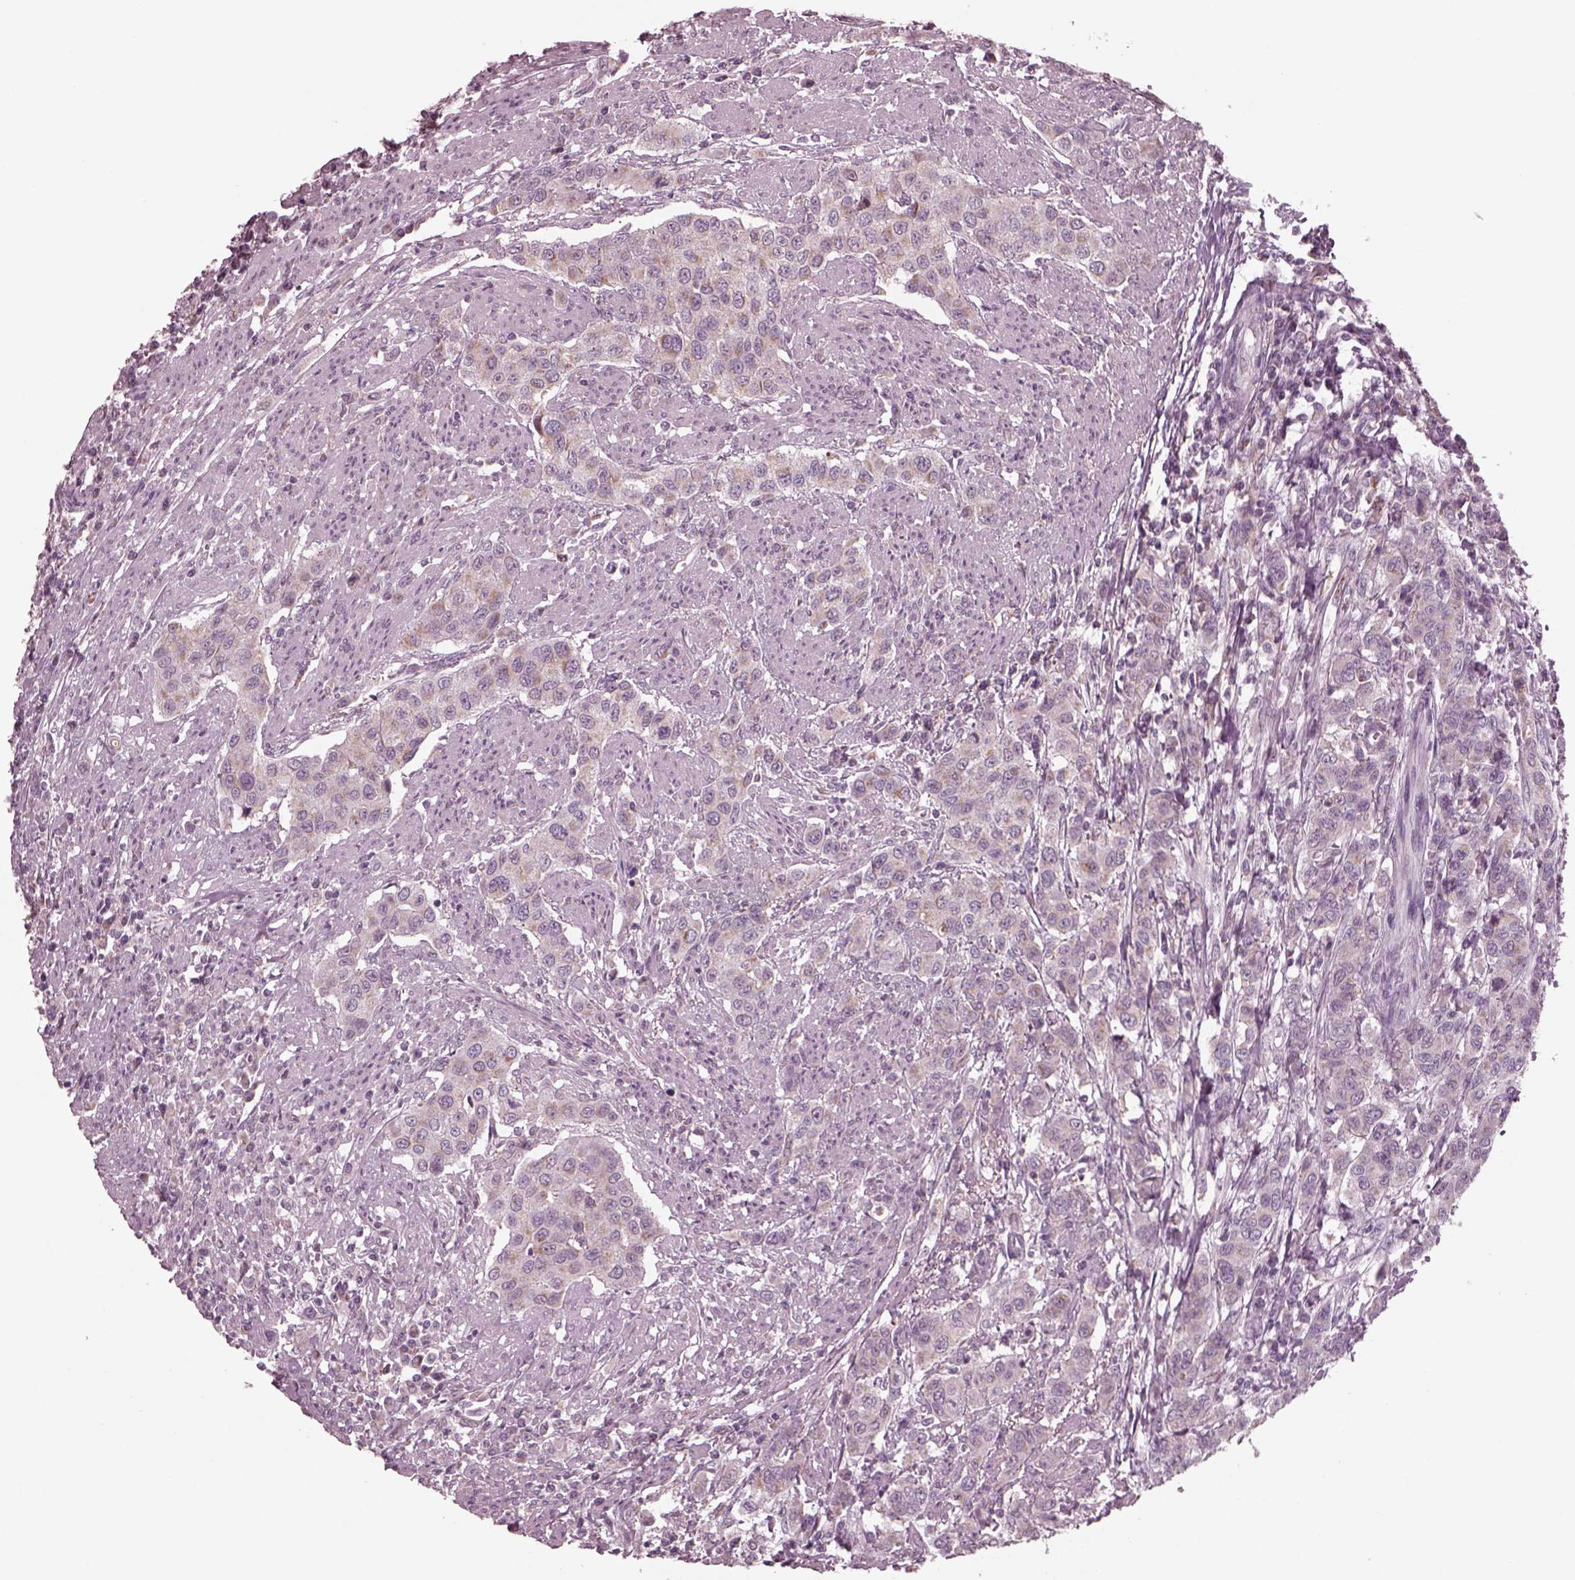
{"staining": {"intensity": "weak", "quantity": "<25%", "location": "cytoplasmic/membranous"}, "tissue": "urothelial cancer", "cell_type": "Tumor cells", "image_type": "cancer", "snomed": [{"axis": "morphology", "description": "Urothelial carcinoma, High grade"}, {"axis": "topography", "description": "Urinary bladder"}], "caption": "Tumor cells show no significant protein positivity in urothelial cancer.", "gene": "CELSR3", "patient": {"sex": "female", "age": 58}}